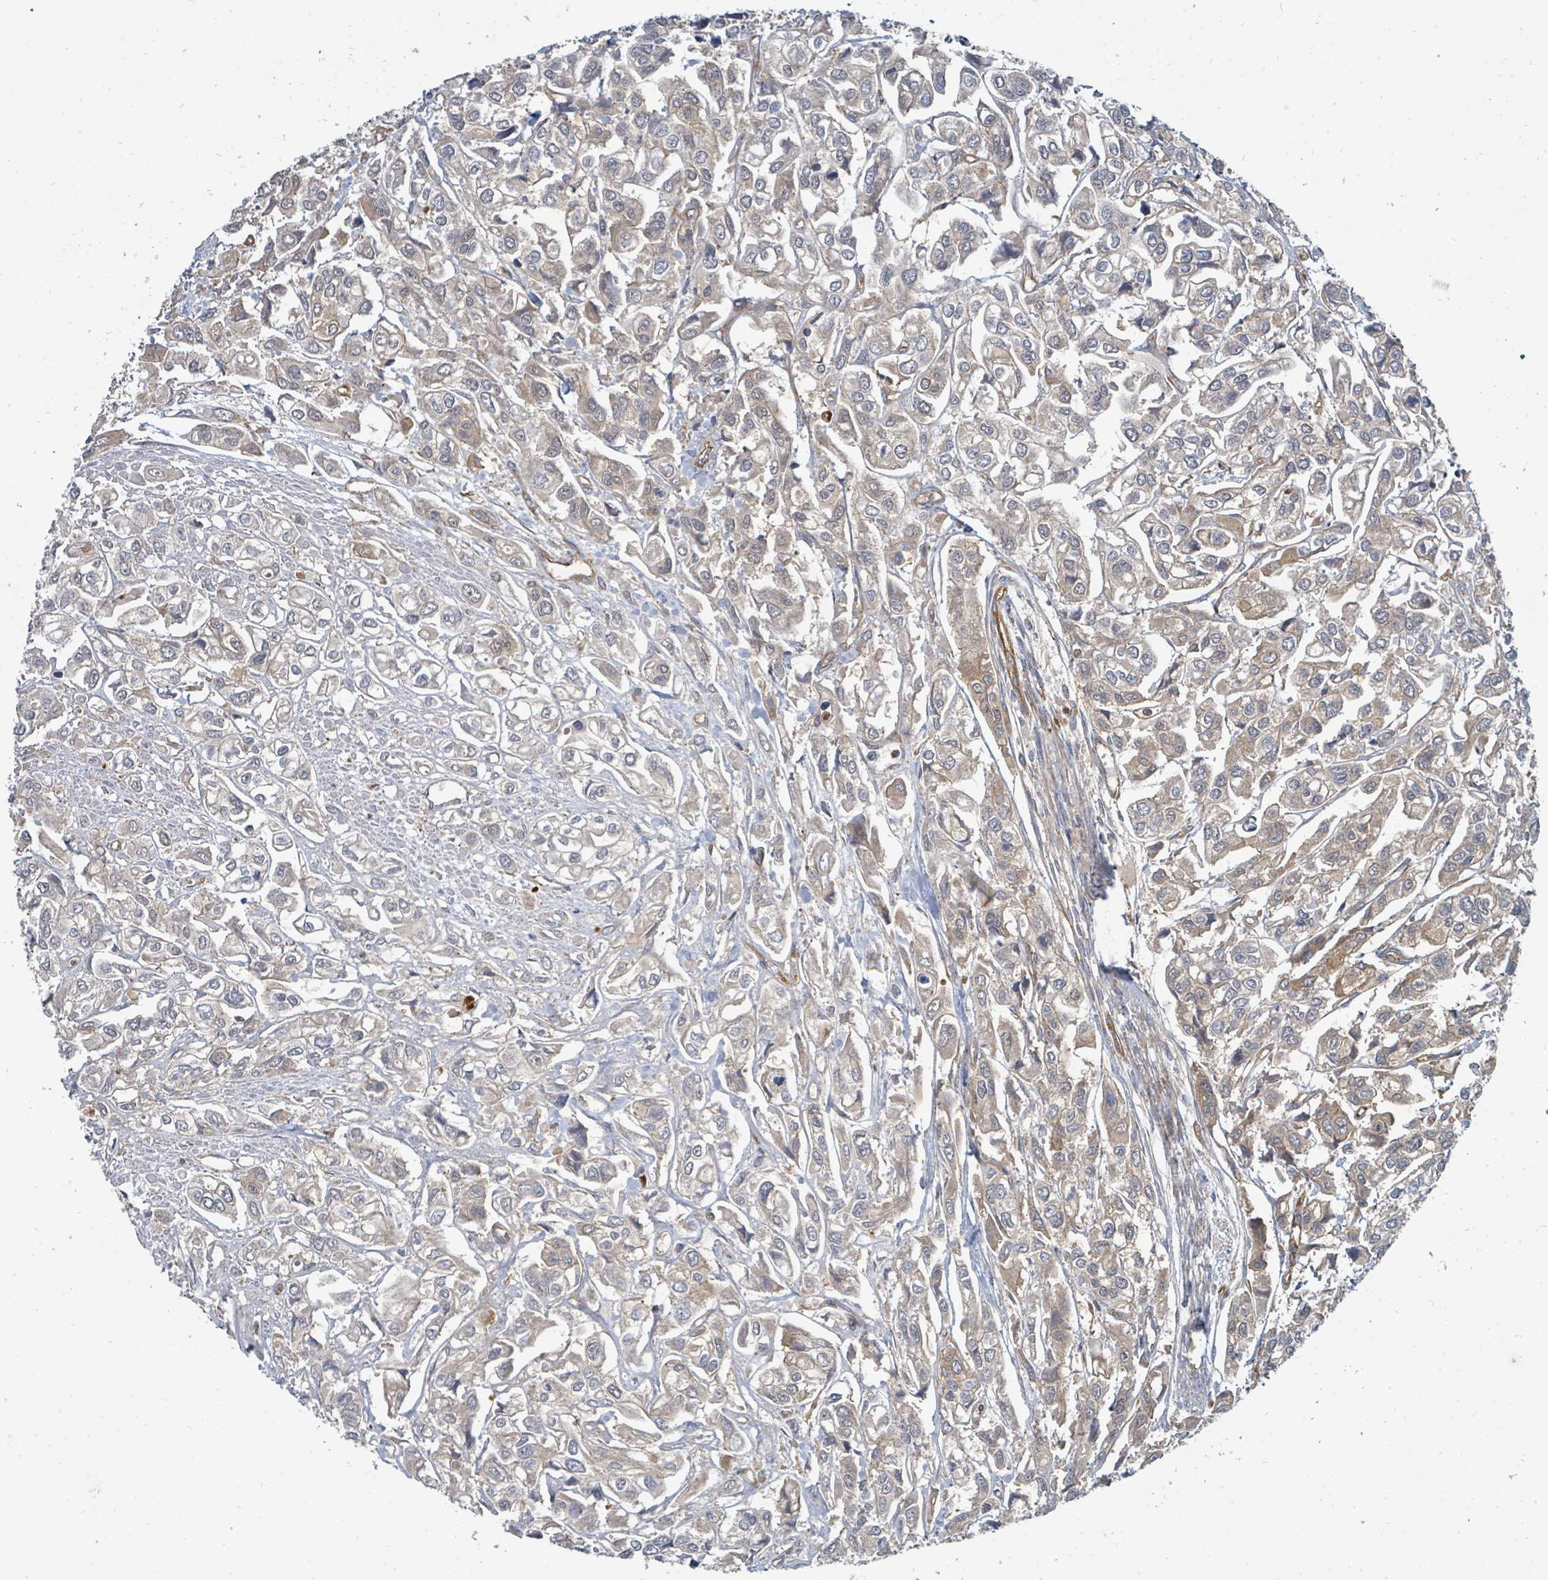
{"staining": {"intensity": "weak", "quantity": "25%-75%", "location": "cytoplasmic/membranous"}, "tissue": "urothelial cancer", "cell_type": "Tumor cells", "image_type": "cancer", "snomed": [{"axis": "morphology", "description": "Urothelial carcinoma, High grade"}, {"axis": "topography", "description": "Urinary bladder"}], "caption": "Tumor cells show low levels of weak cytoplasmic/membranous positivity in about 25%-75% of cells in urothelial cancer.", "gene": "BOLA2B", "patient": {"sex": "male", "age": 67}}